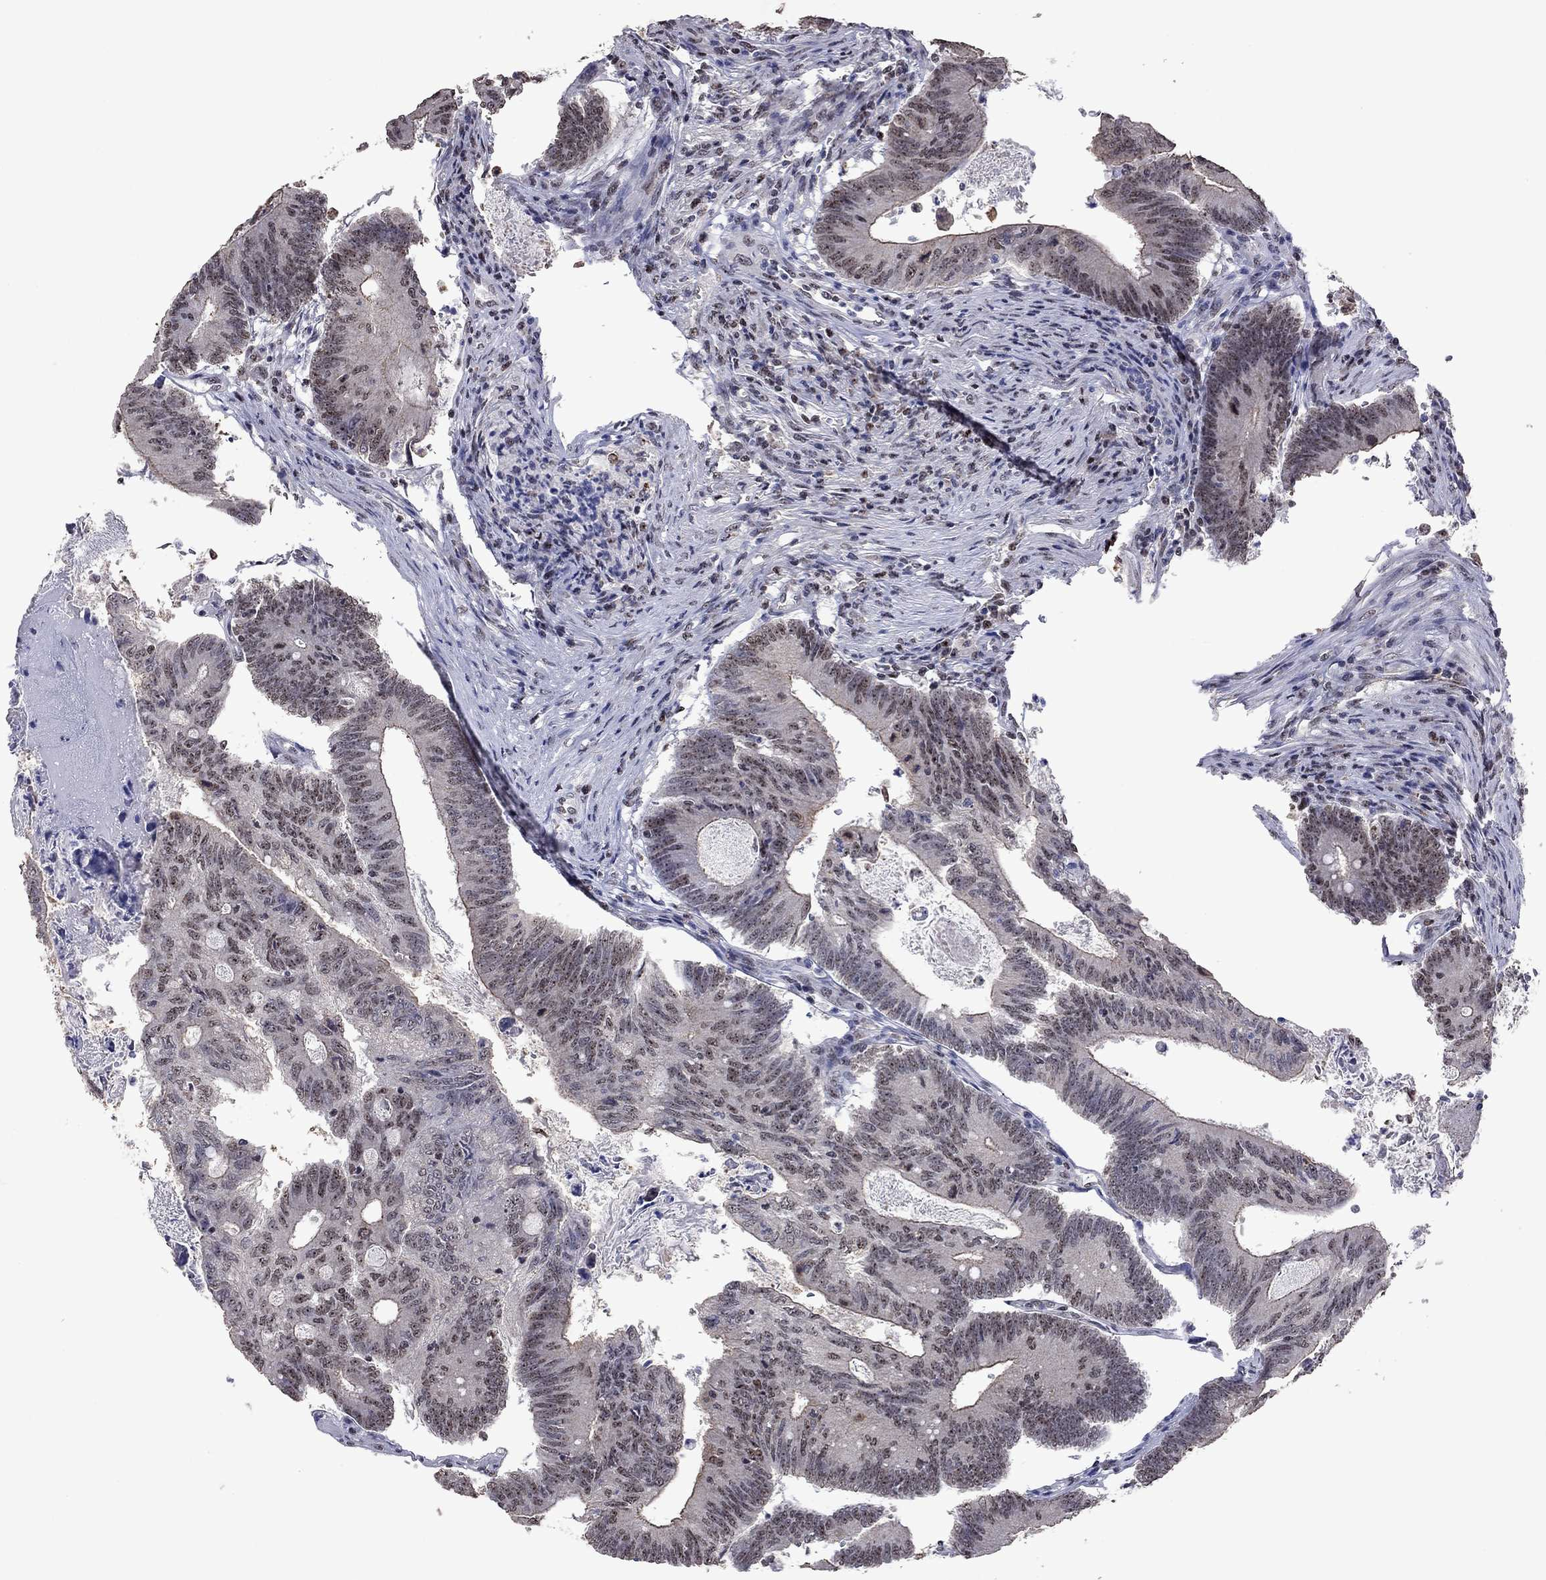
{"staining": {"intensity": "weak", "quantity": "25%-75%", "location": "cytoplasmic/membranous,nuclear"}, "tissue": "colorectal cancer", "cell_type": "Tumor cells", "image_type": "cancer", "snomed": [{"axis": "morphology", "description": "Adenocarcinoma, NOS"}, {"axis": "topography", "description": "Colon"}], "caption": "DAB immunohistochemical staining of human colorectal cancer shows weak cytoplasmic/membranous and nuclear protein staining in about 25%-75% of tumor cells.", "gene": "SPOUT1", "patient": {"sex": "female", "age": 70}}